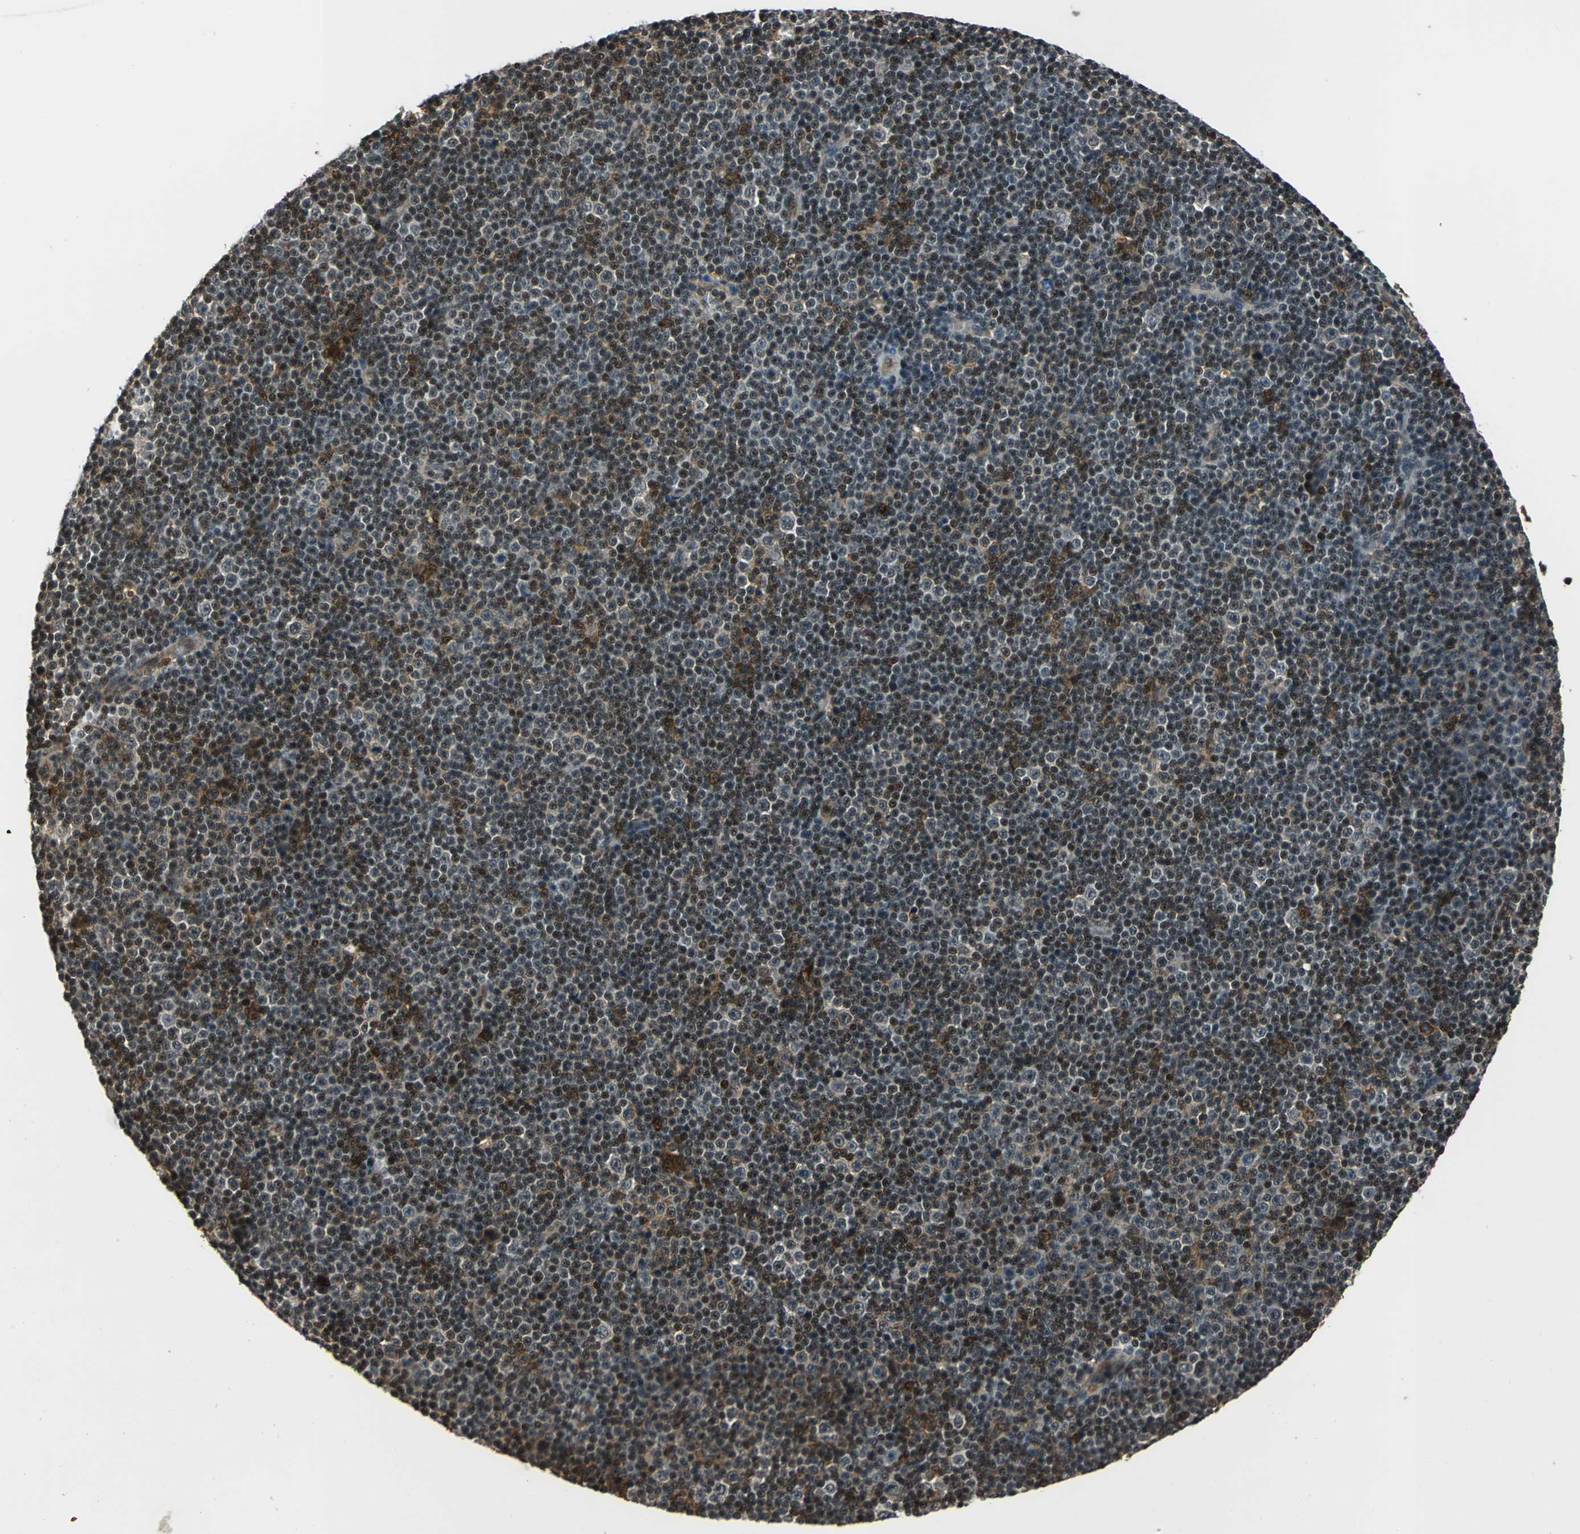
{"staining": {"intensity": "strong", "quantity": "25%-75%", "location": "cytoplasmic/membranous,nuclear"}, "tissue": "lymphoma", "cell_type": "Tumor cells", "image_type": "cancer", "snomed": [{"axis": "morphology", "description": "Malignant lymphoma, non-Hodgkin's type, Low grade"}, {"axis": "topography", "description": "Lymph node"}], "caption": "The image reveals immunohistochemical staining of malignant lymphoma, non-Hodgkin's type (low-grade). There is strong cytoplasmic/membranous and nuclear expression is identified in approximately 25%-75% of tumor cells. (Brightfield microscopy of DAB IHC at high magnification).", "gene": "NR2C2", "patient": {"sex": "female", "age": 67}}